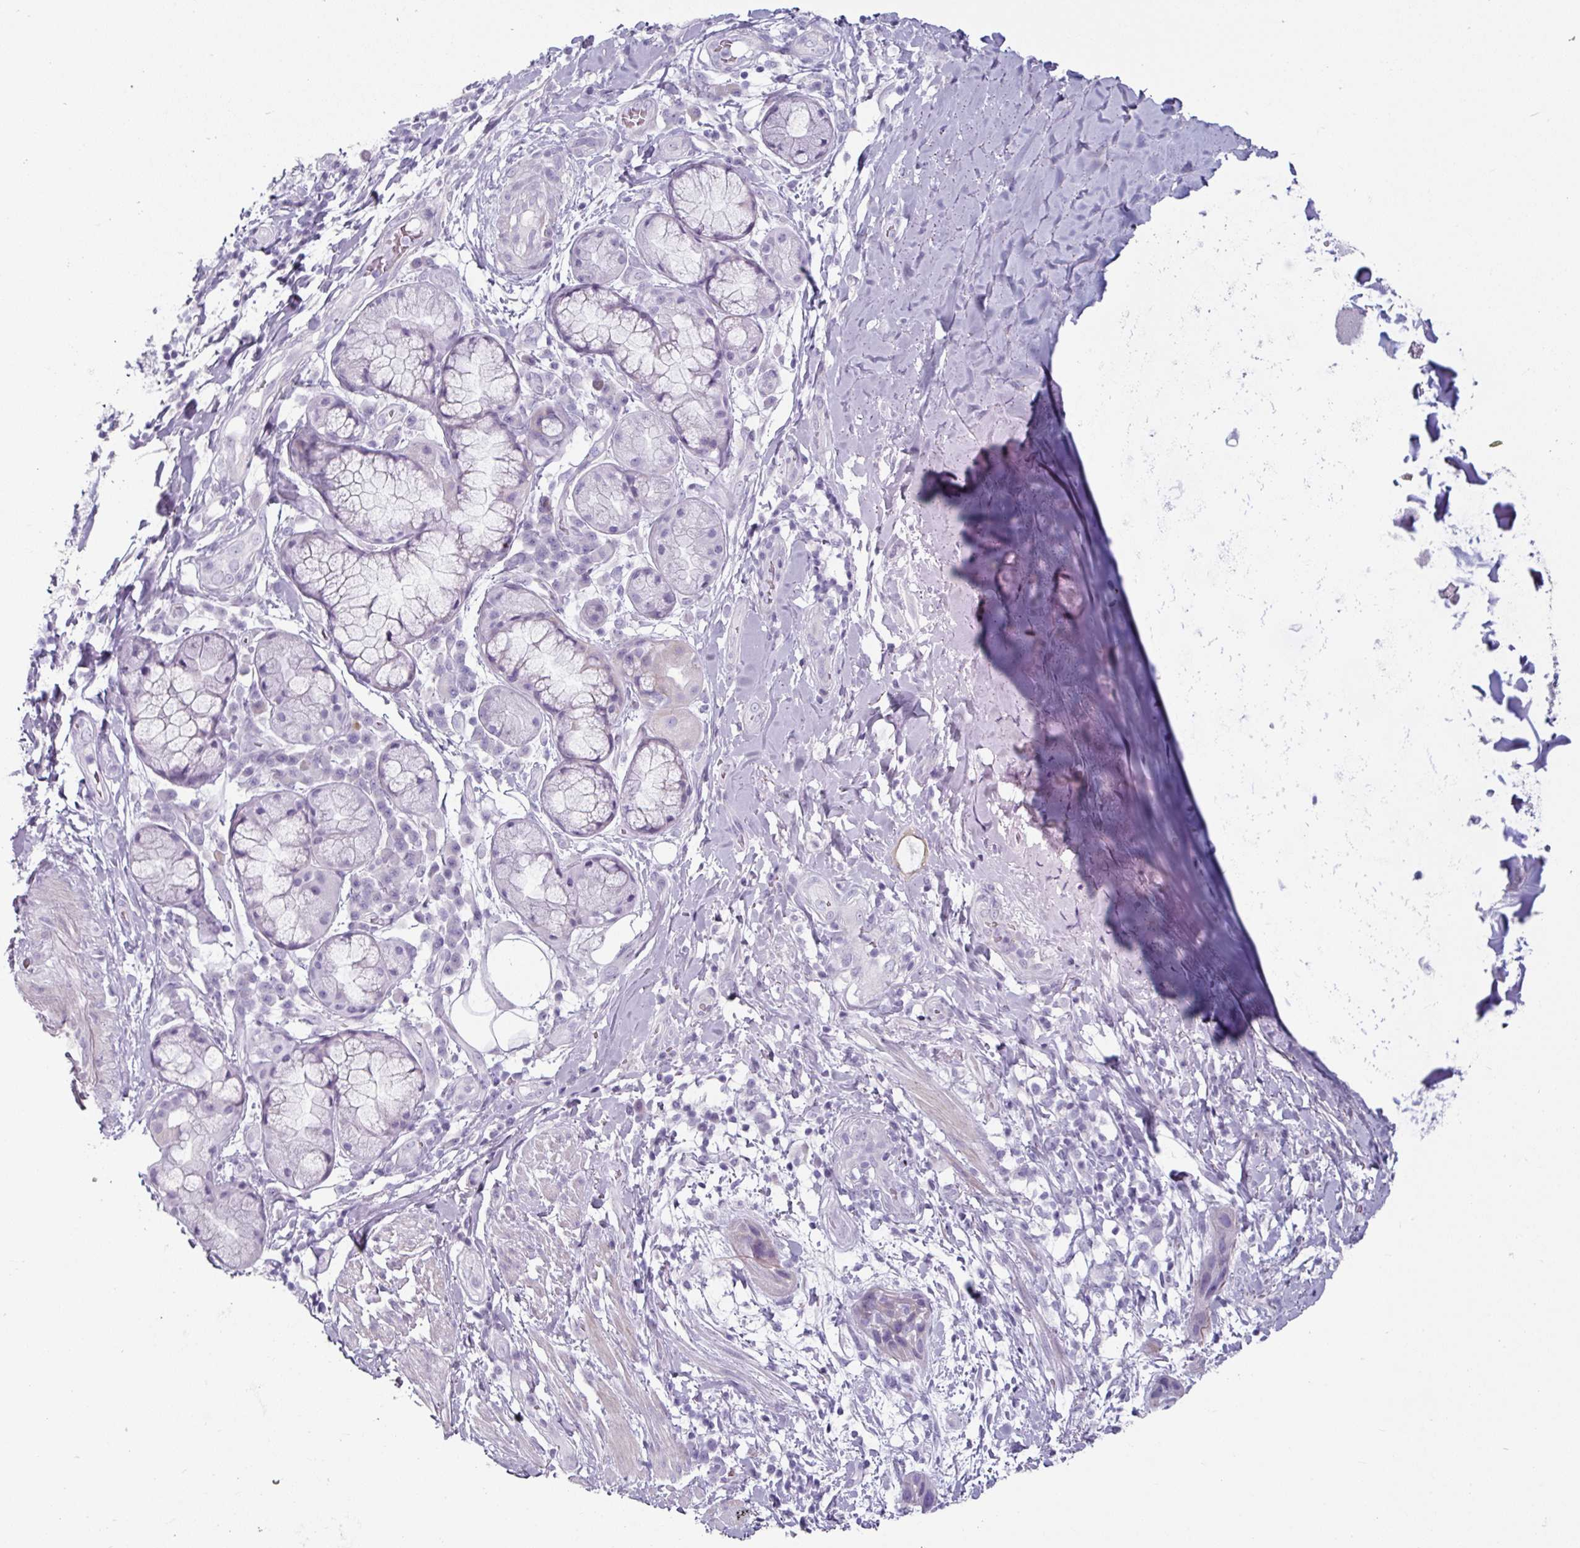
{"staining": {"intensity": "negative", "quantity": "none", "location": "none"}, "tissue": "soft tissue", "cell_type": "Chondrocytes", "image_type": "normal", "snomed": [{"axis": "morphology", "description": "Normal tissue, NOS"}, {"axis": "morphology", "description": "Squamous cell carcinoma, NOS"}, {"axis": "topography", "description": "Bronchus"}, {"axis": "topography", "description": "Lung"}], "caption": "IHC histopathology image of normal soft tissue: human soft tissue stained with DAB reveals no significant protein positivity in chondrocytes.", "gene": "CLCA1", "patient": {"sex": "female", "age": 70}}